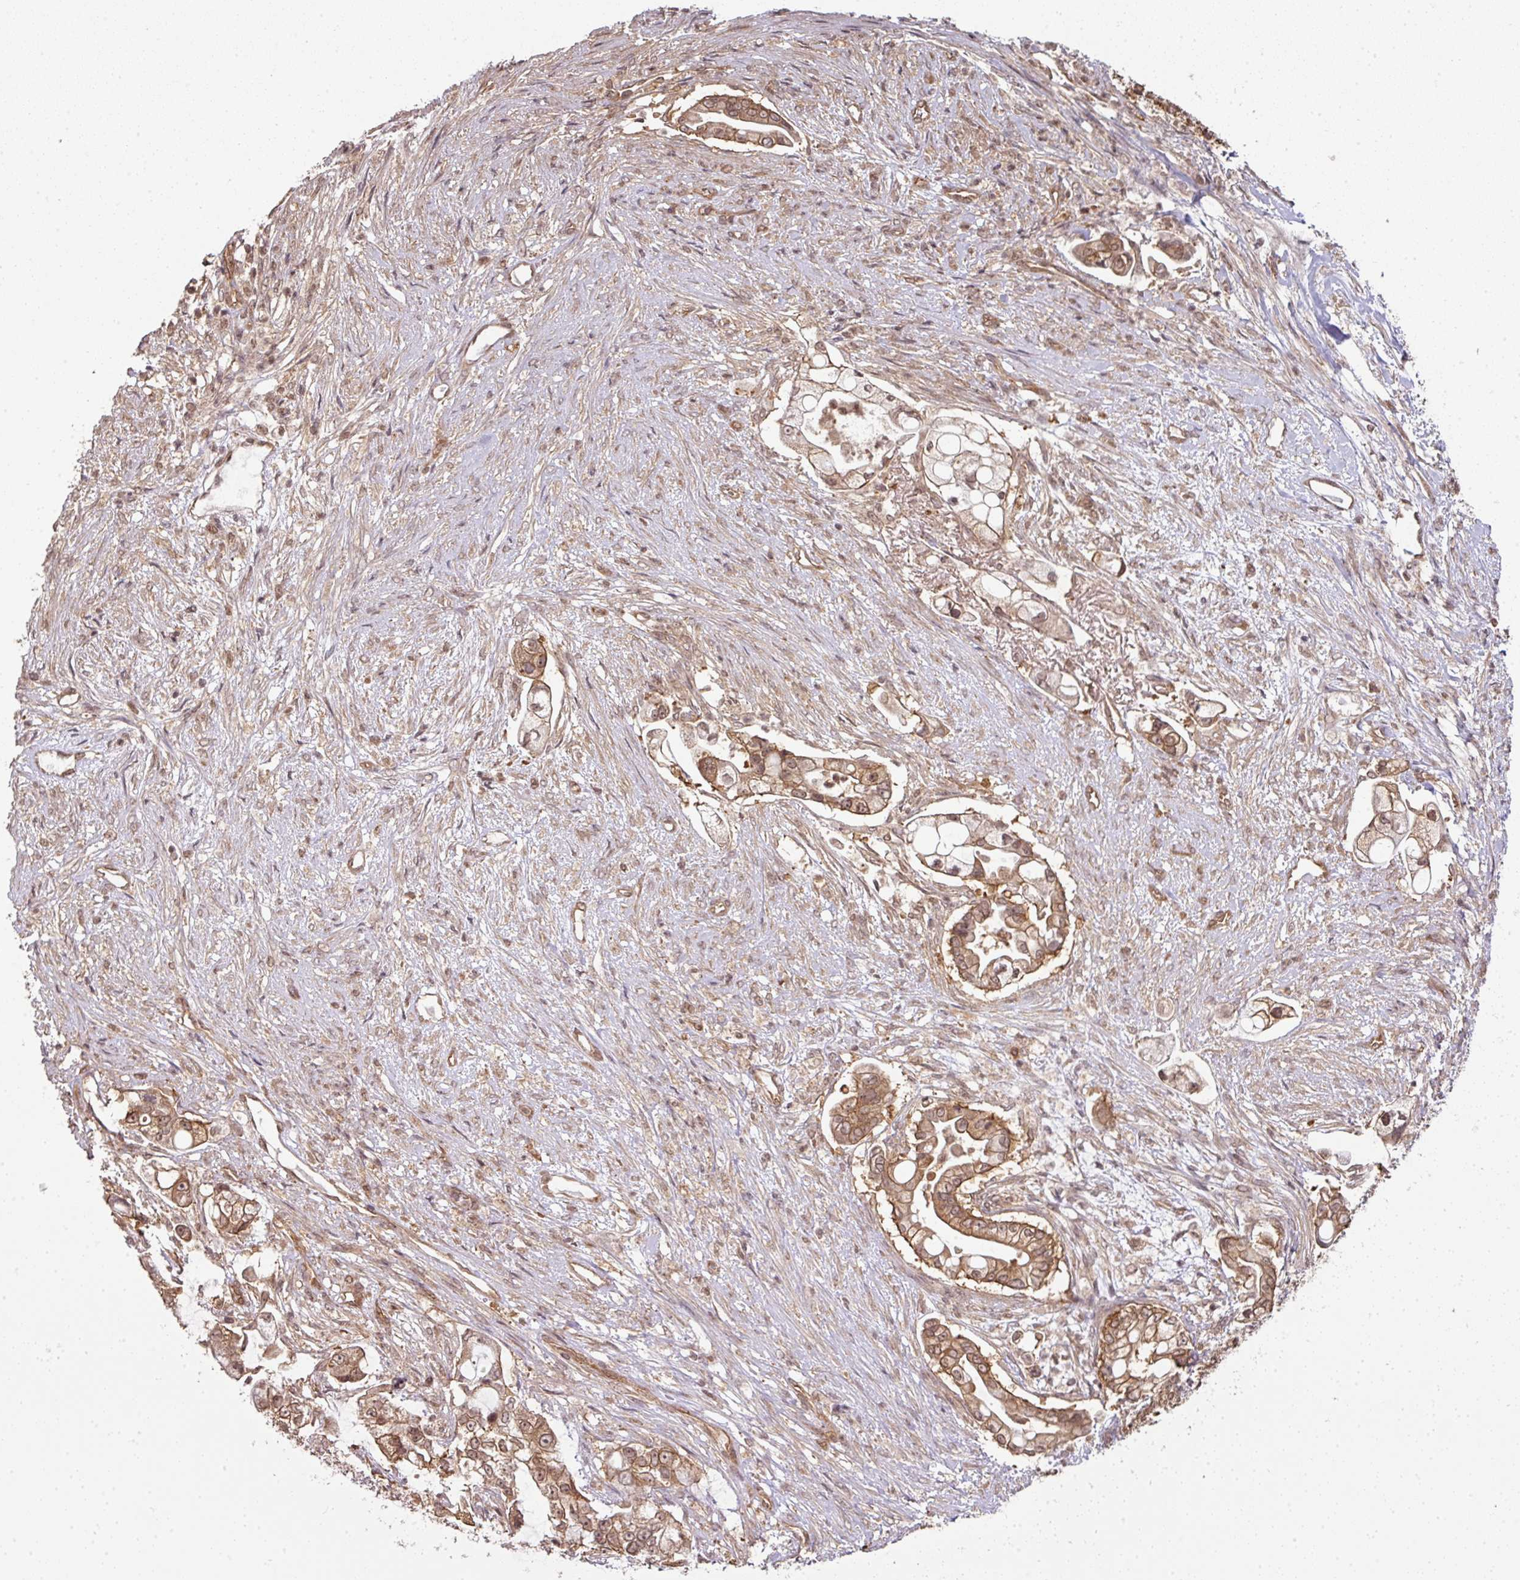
{"staining": {"intensity": "moderate", "quantity": ">75%", "location": "cytoplasmic/membranous,nuclear"}, "tissue": "pancreatic cancer", "cell_type": "Tumor cells", "image_type": "cancer", "snomed": [{"axis": "morphology", "description": "Adenocarcinoma, NOS"}, {"axis": "topography", "description": "Pancreas"}], "caption": "A brown stain highlights moderate cytoplasmic/membranous and nuclear staining of a protein in human pancreatic cancer tumor cells.", "gene": "ANKRD18A", "patient": {"sex": "female", "age": 69}}